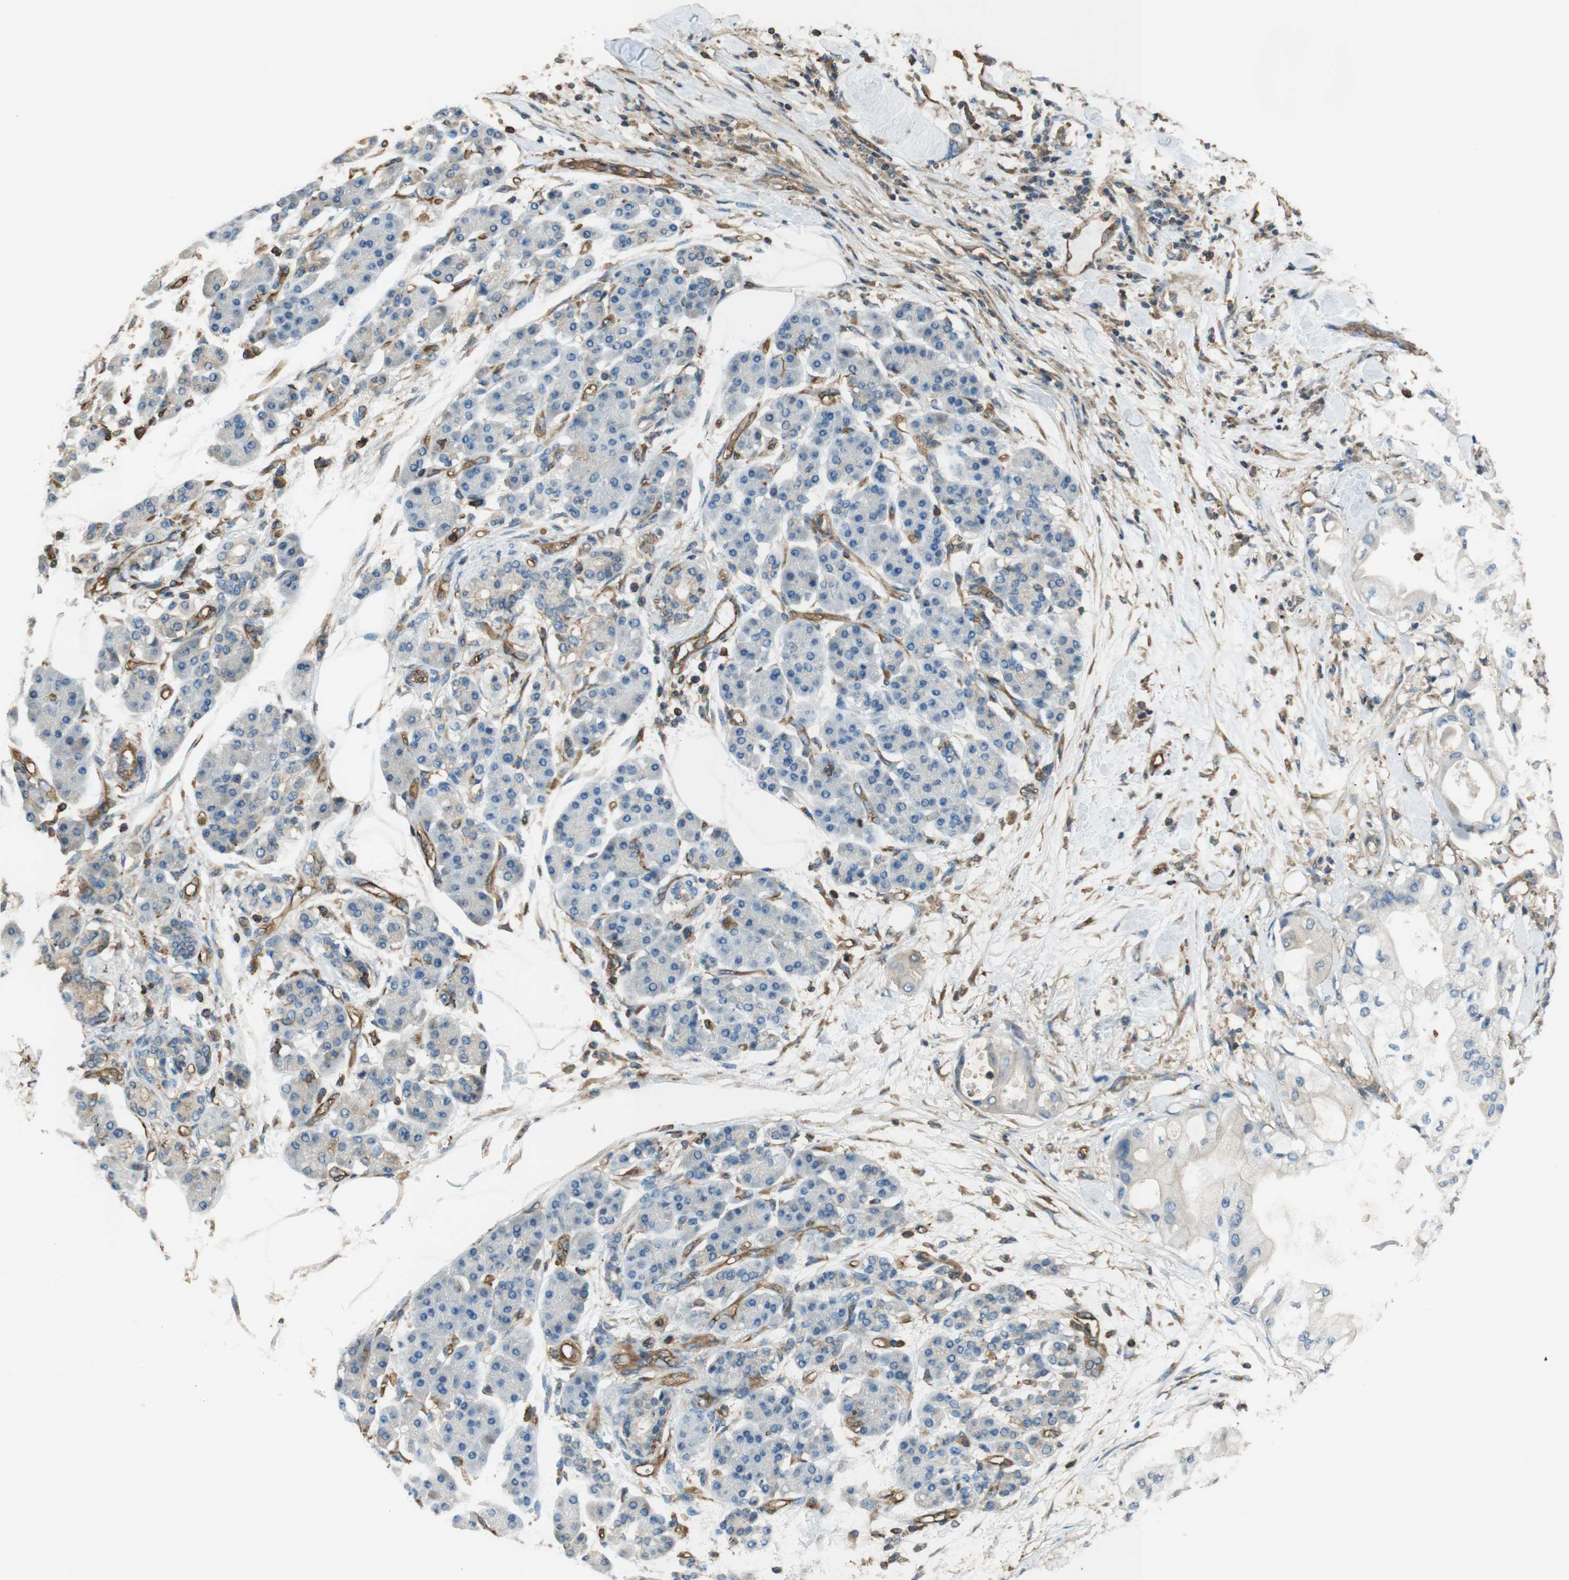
{"staining": {"intensity": "negative", "quantity": "none", "location": "none"}, "tissue": "pancreatic cancer", "cell_type": "Tumor cells", "image_type": "cancer", "snomed": [{"axis": "morphology", "description": "Adenocarcinoma, NOS"}, {"axis": "morphology", "description": "Adenocarcinoma, metastatic, NOS"}, {"axis": "topography", "description": "Lymph node"}, {"axis": "topography", "description": "Pancreas"}, {"axis": "topography", "description": "Duodenum"}], "caption": "Photomicrograph shows no significant protein staining in tumor cells of pancreatic cancer.", "gene": "FCAR", "patient": {"sex": "female", "age": 64}}